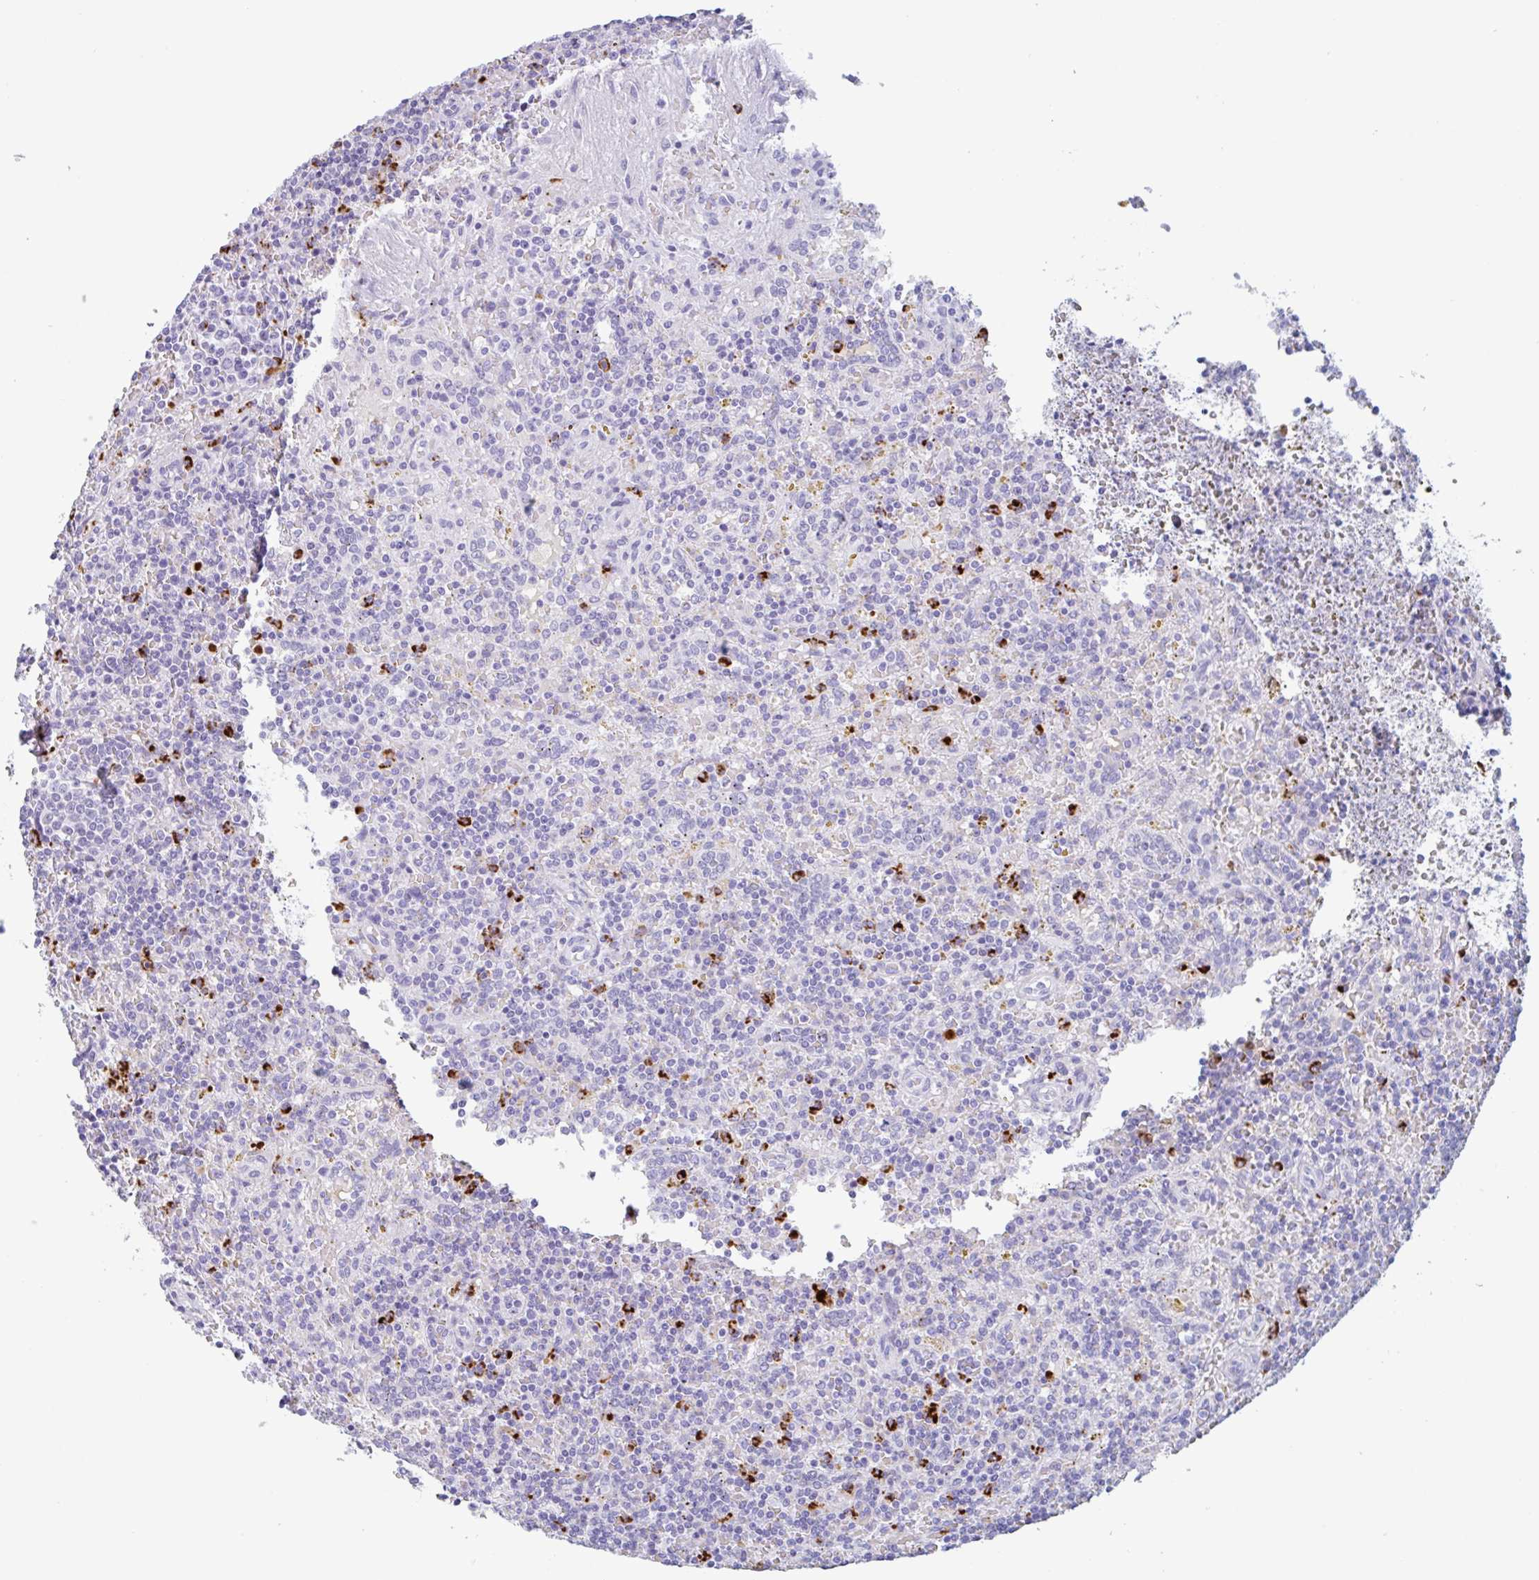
{"staining": {"intensity": "negative", "quantity": "none", "location": "none"}, "tissue": "lymphoma", "cell_type": "Tumor cells", "image_type": "cancer", "snomed": [{"axis": "morphology", "description": "Malignant lymphoma, non-Hodgkin's type, Low grade"}, {"axis": "topography", "description": "Spleen"}], "caption": "There is no significant staining in tumor cells of lymphoma.", "gene": "DTWD2", "patient": {"sex": "male", "age": 67}}